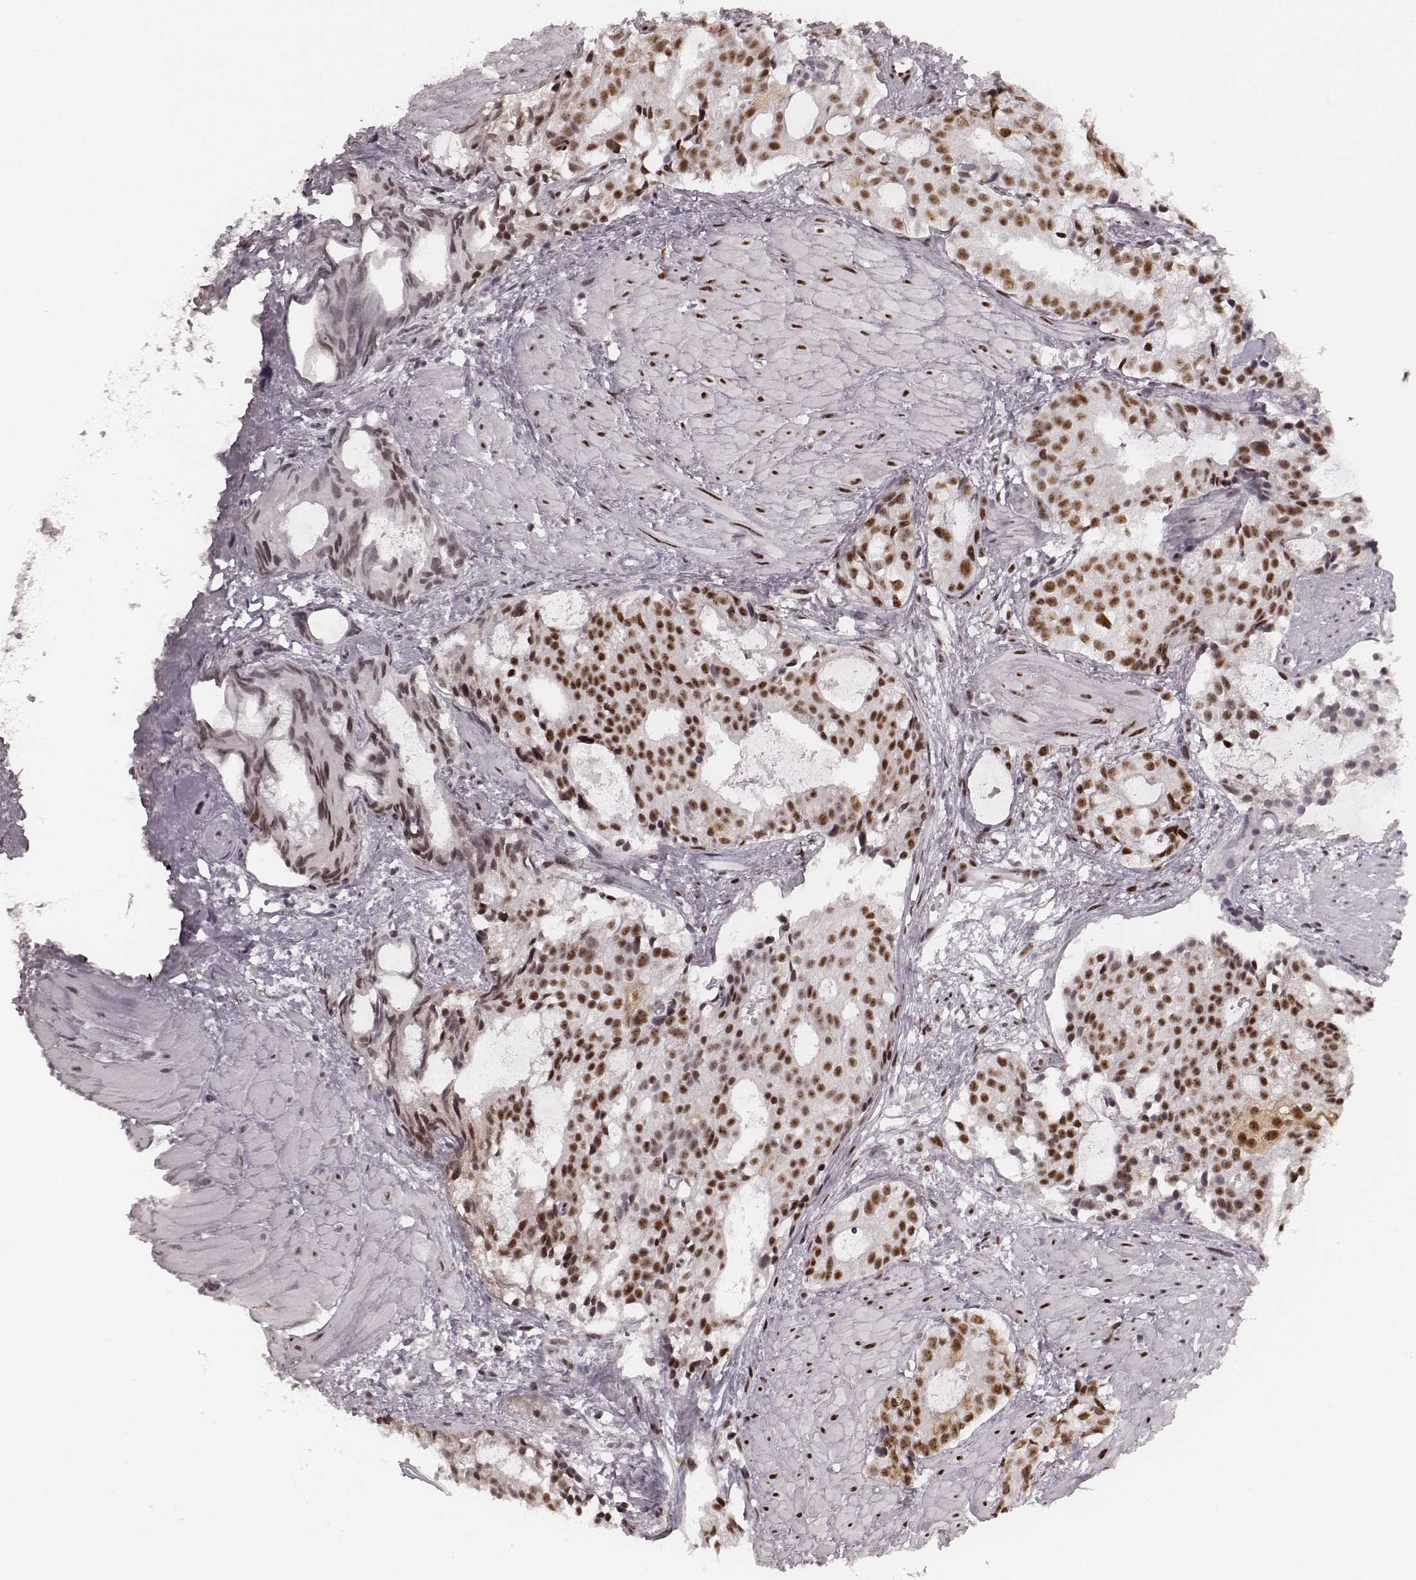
{"staining": {"intensity": "strong", "quantity": ">75%", "location": "nuclear"}, "tissue": "prostate cancer", "cell_type": "Tumor cells", "image_type": "cancer", "snomed": [{"axis": "morphology", "description": "Adenocarcinoma, High grade"}, {"axis": "topography", "description": "Prostate"}], "caption": "Adenocarcinoma (high-grade) (prostate) tissue demonstrates strong nuclear positivity in about >75% of tumor cells, visualized by immunohistochemistry.", "gene": "LUC7L", "patient": {"sex": "male", "age": 79}}